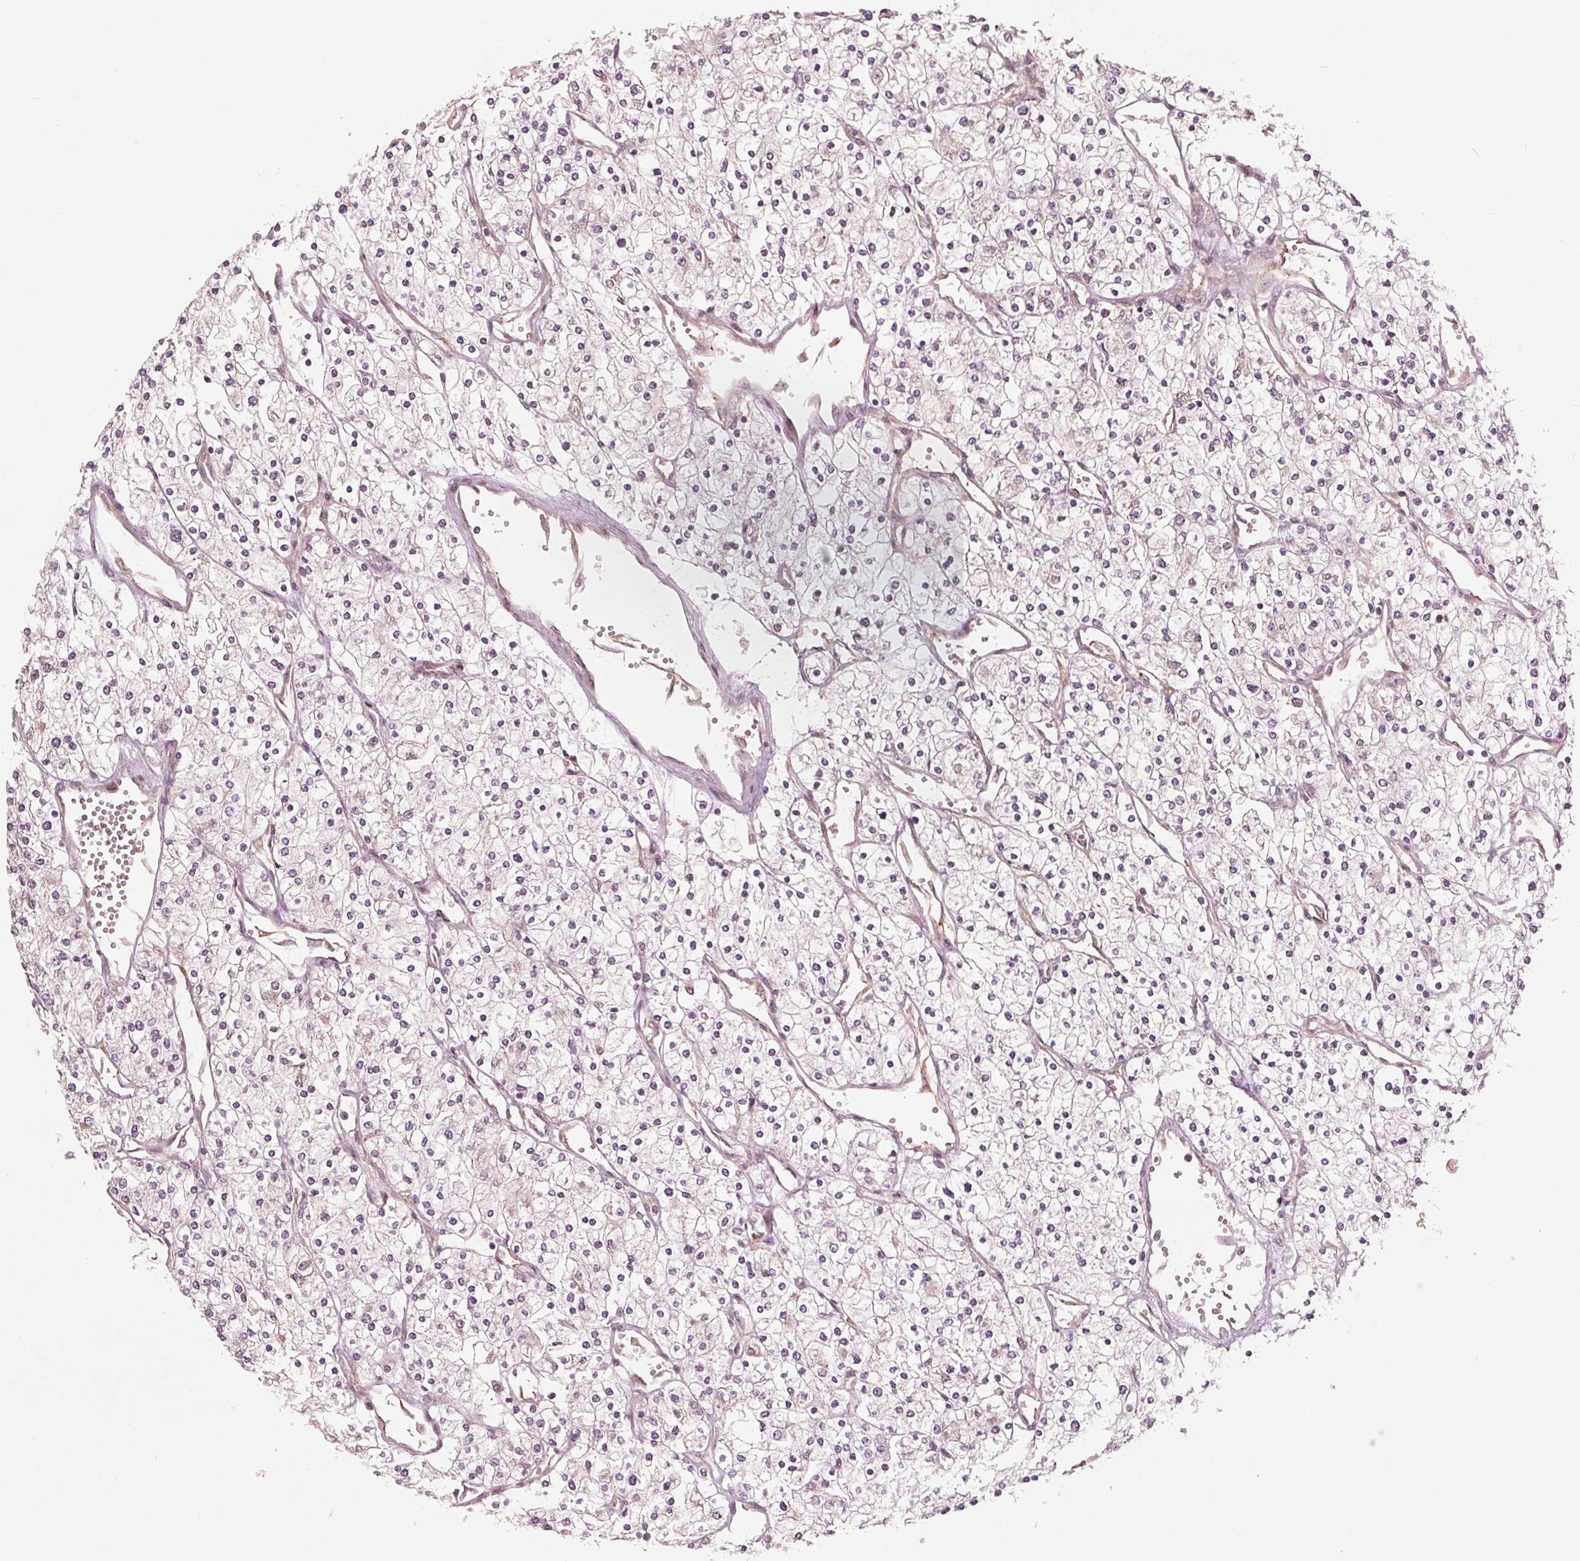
{"staining": {"intensity": "negative", "quantity": "none", "location": "none"}, "tissue": "renal cancer", "cell_type": "Tumor cells", "image_type": "cancer", "snomed": [{"axis": "morphology", "description": "Adenocarcinoma, NOS"}, {"axis": "topography", "description": "Kidney"}], "caption": "A micrograph of renal adenocarcinoma stained for a protein displays no brown staining in tumor cells.", "gene": "CMIP", "patient": {"sex": "male", "age": 80}}